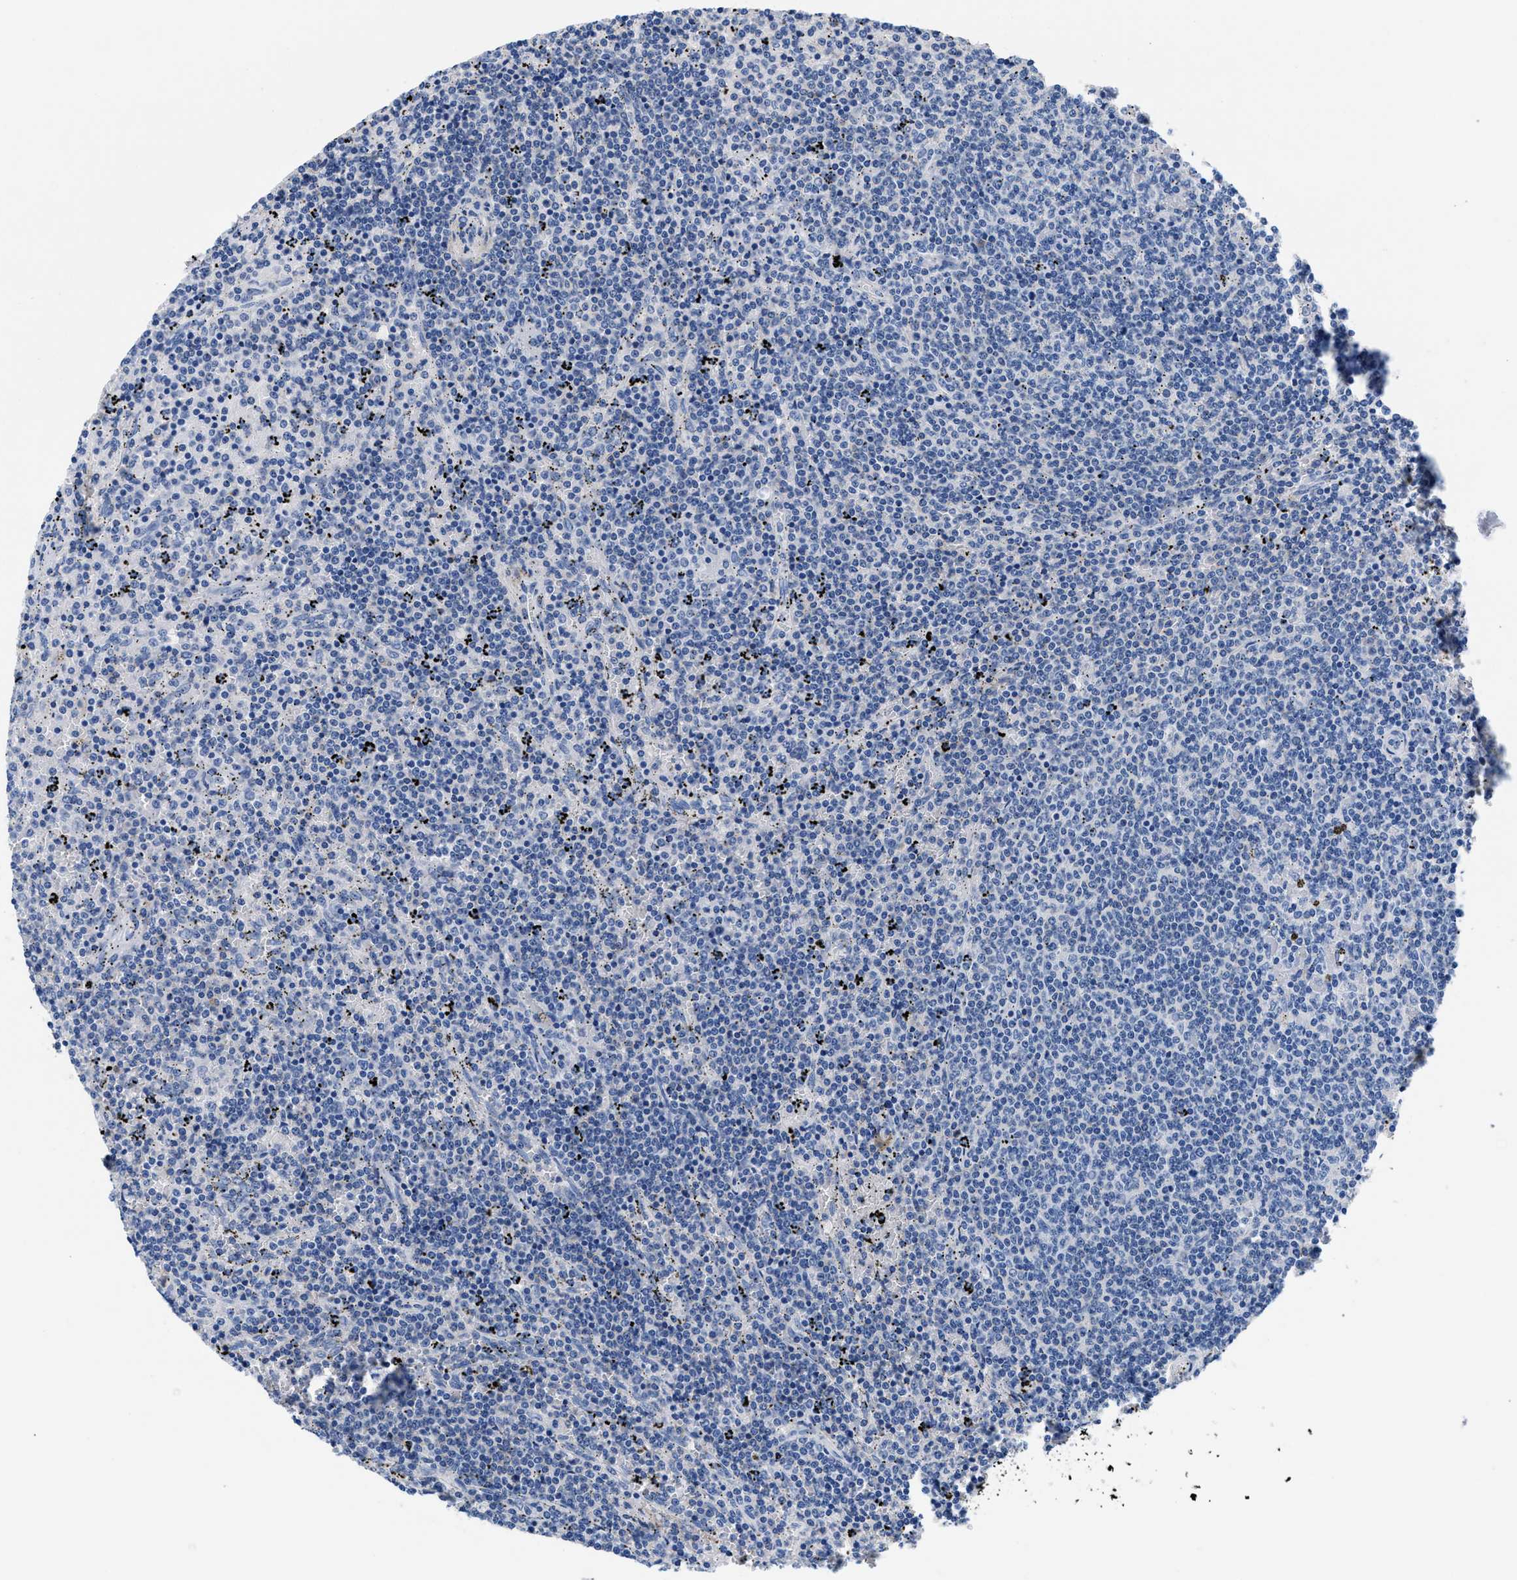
{"staining": {"intensity": "negative", "quantity": "none", "location": "none"}, "tissue": "lymphoma", "cell_type": "Tumor cells", "image_type": "cancer", "snomed": [{"axis": "morphology", "description": "Malignant lymphoma, non-Hodgkin's type, Low grade"}, {"axis": "topography", "description": "Spleen"}], "caption": "High power microscopy histopathology image of an IHC photomicrograph of lymphoma, revealing no significant positivity in tumor cells.", "gene": "SLFN13", "patient": {"sex": "female", "age": 50}}